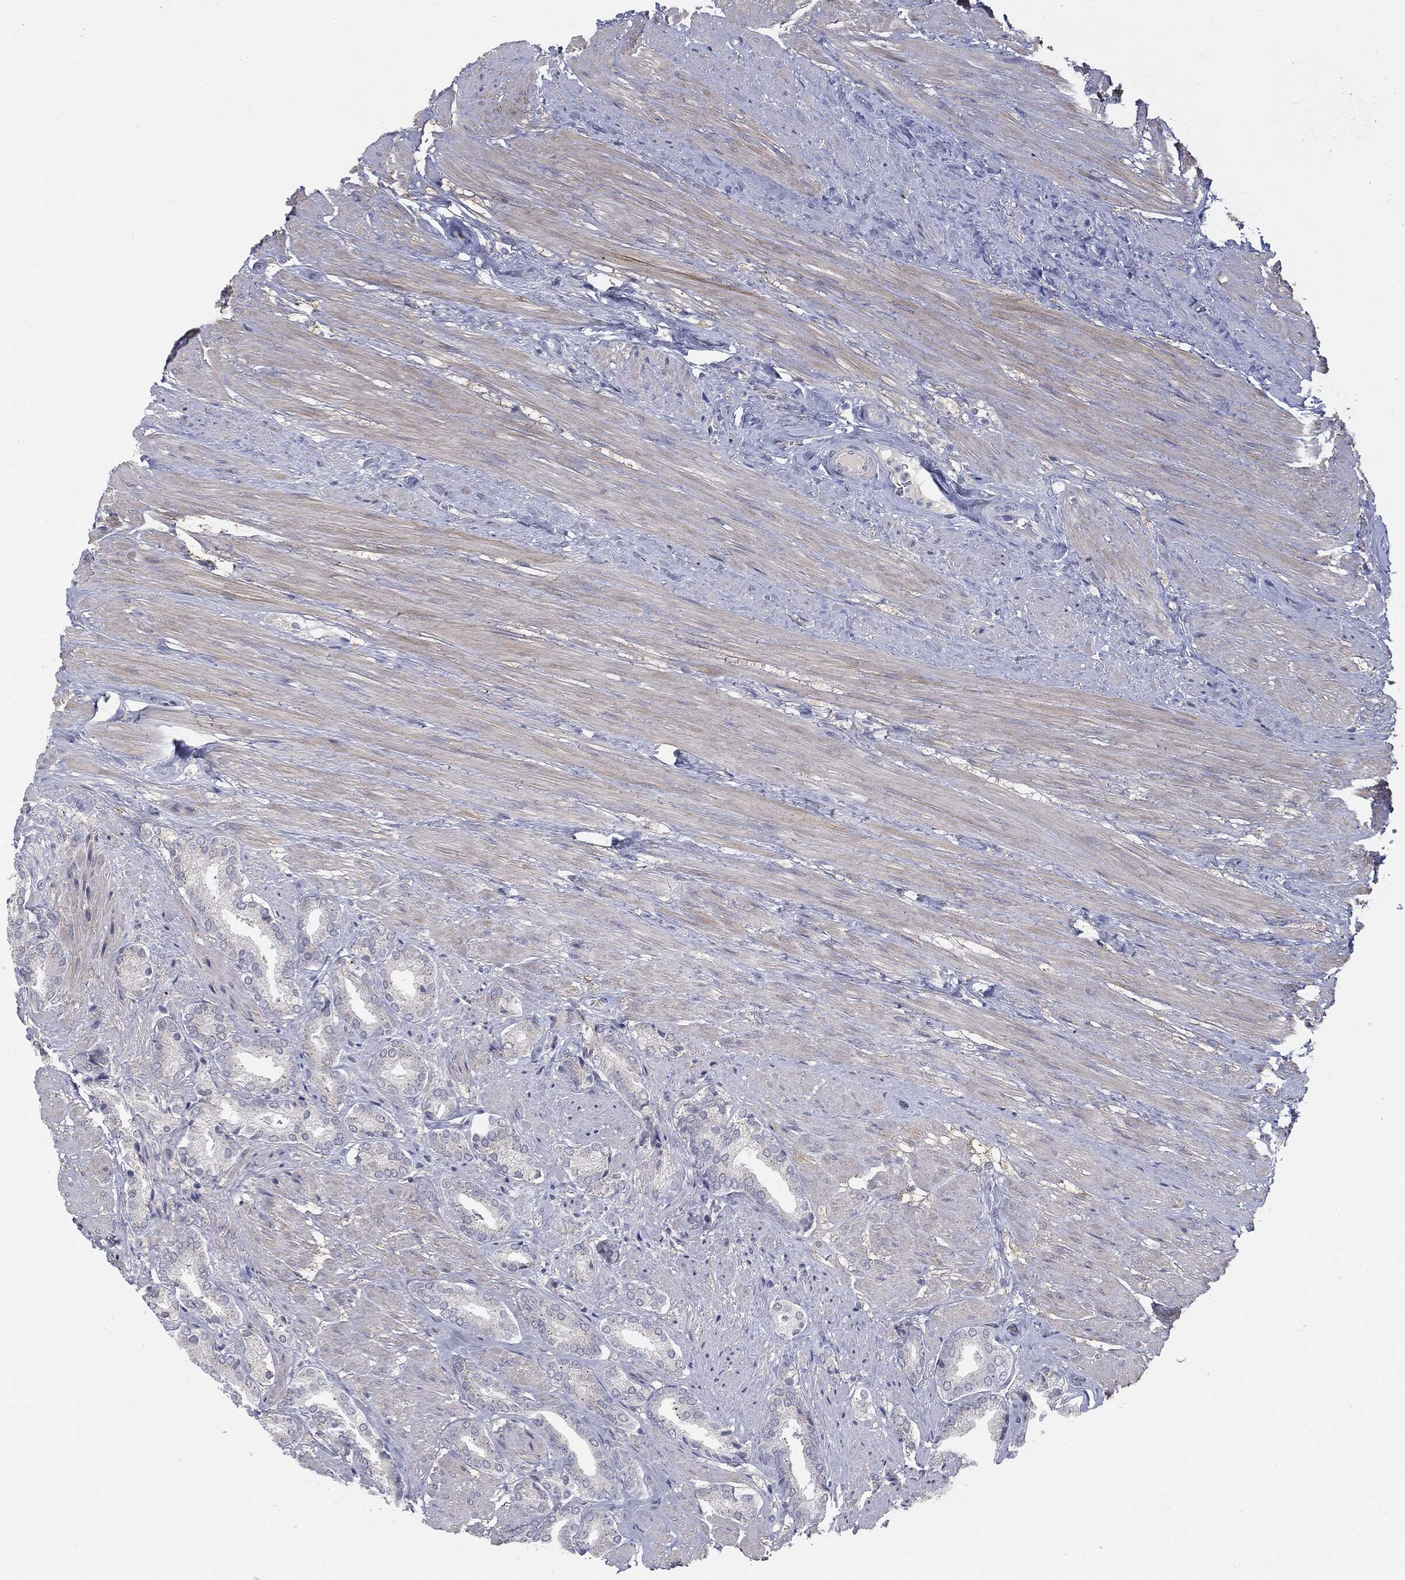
{"staining": {"intensity": "negative", "quantity": "none", "location": "none"}, "tissue": "prostate cancer", "cell_type": "Tumor cells", "image_type": "cancer", "snomed": [{"axis": "morphology", "description": "Adenocarcinoma, High grade"}, {"axis": "topography", "description": "Prostate"}], "caption": "This is a histopathology image of immunohistochemistry (IHC) staining of high-grade adenocarcinoma (prostate), which shows no expression in tumor cells.", "gene": "KRT5", "patient": {"sex": "male", "age": 56}}